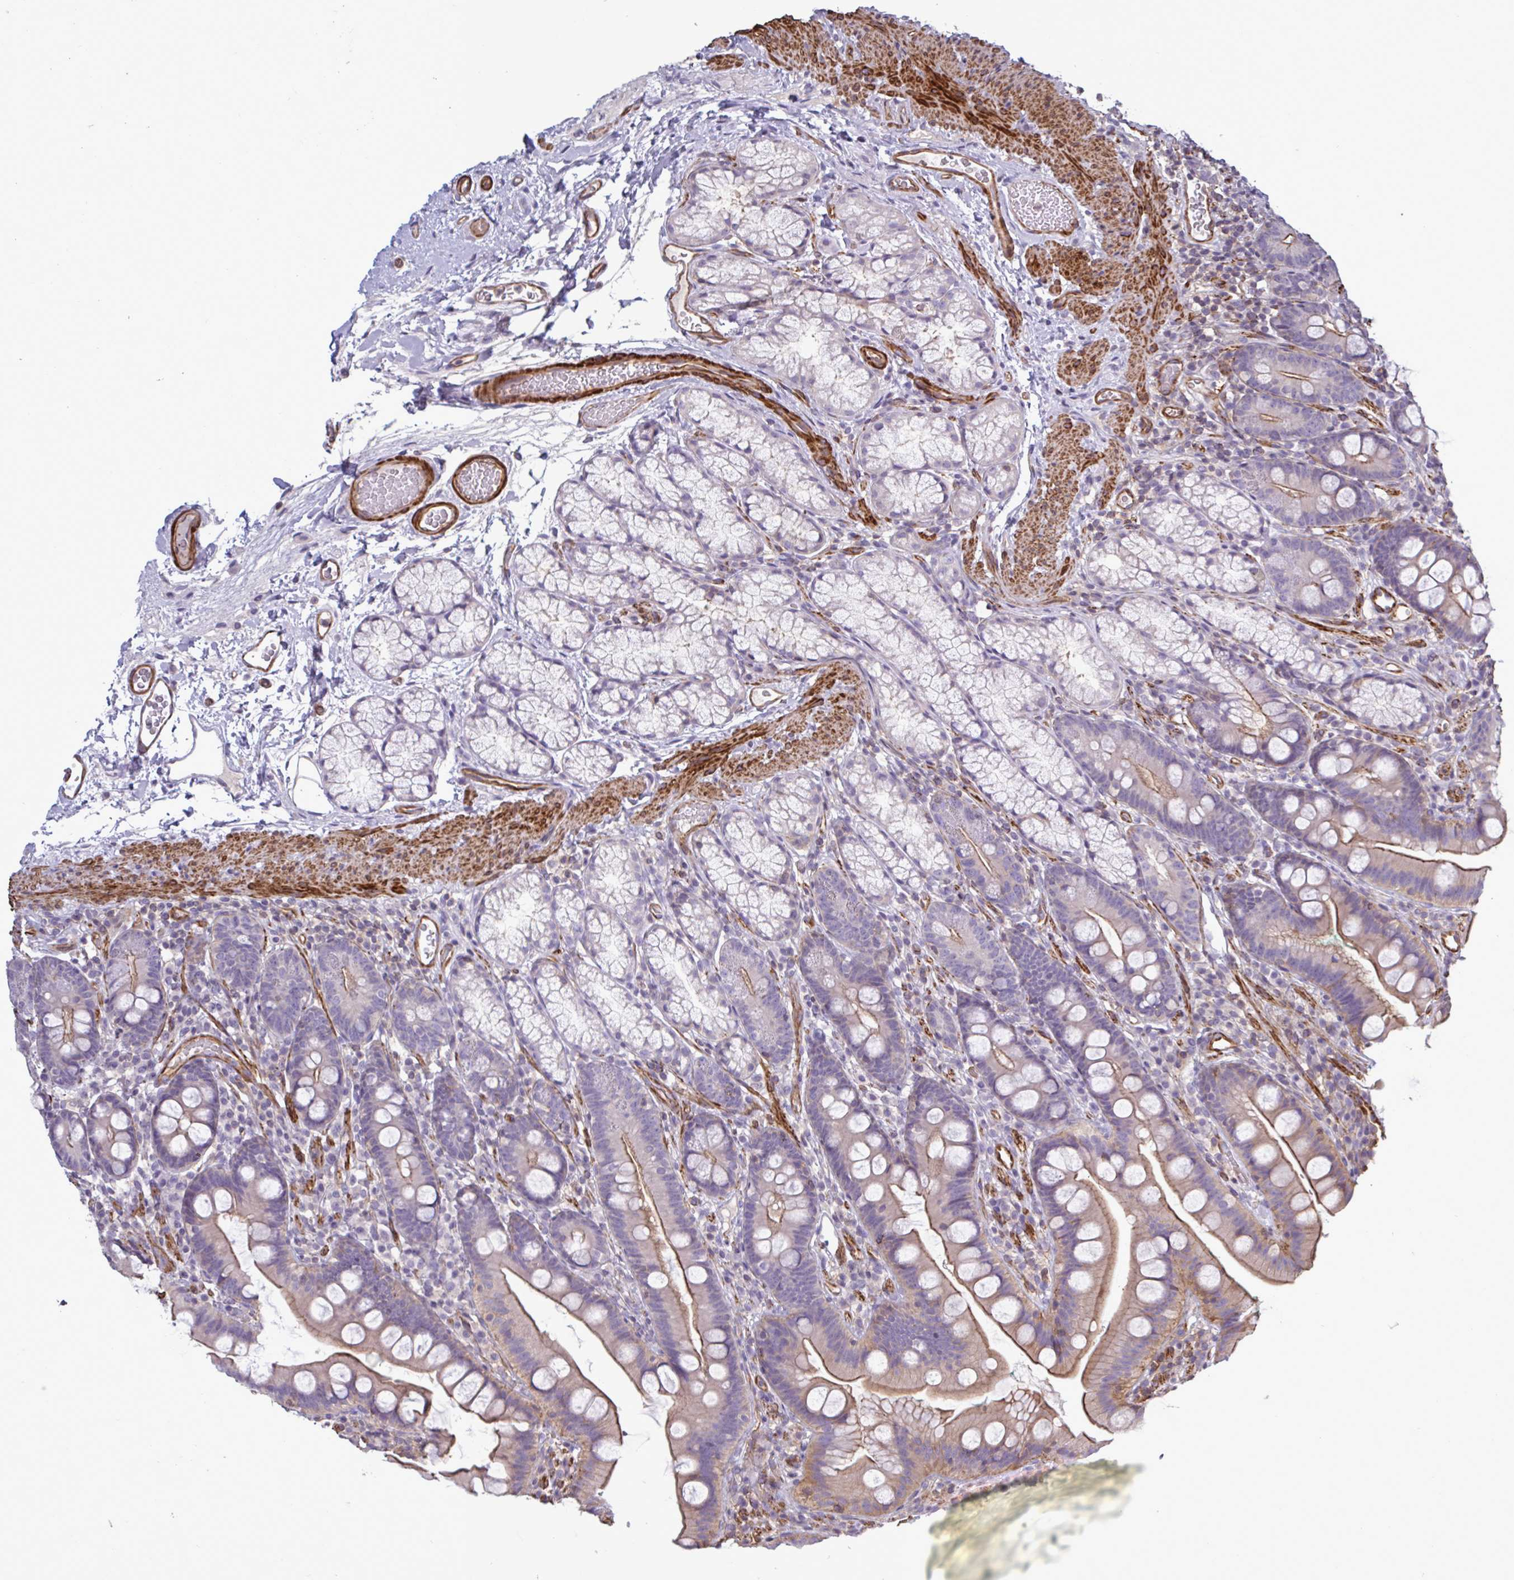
{"staining": {"intensity": "moderate", "quantity": "25%-75%", "location": "cytoplasmic/membranous"}, "tissue": "duodenum", "cell_type": "Glandular cells", "image_type": "normal", "snomed": [{"axis": "morphology", "description": "Normal tissue, NOS"}, {"axis": "topography", "description": "Duodenum"}], "caption": "Immunohistochemistry of benign human duodenum shows medium levels of moderate cytoplasmic/membranous expression in about 25%-75% of glandular cells. (Stains: DAB (3,3'-diaminobenzidine) in brown, nuclei in blue, Microscopy: brightfield microscopy at high magnification).", "gene": "SHISA7", "patient": {"sex": "female", "age": 67}}